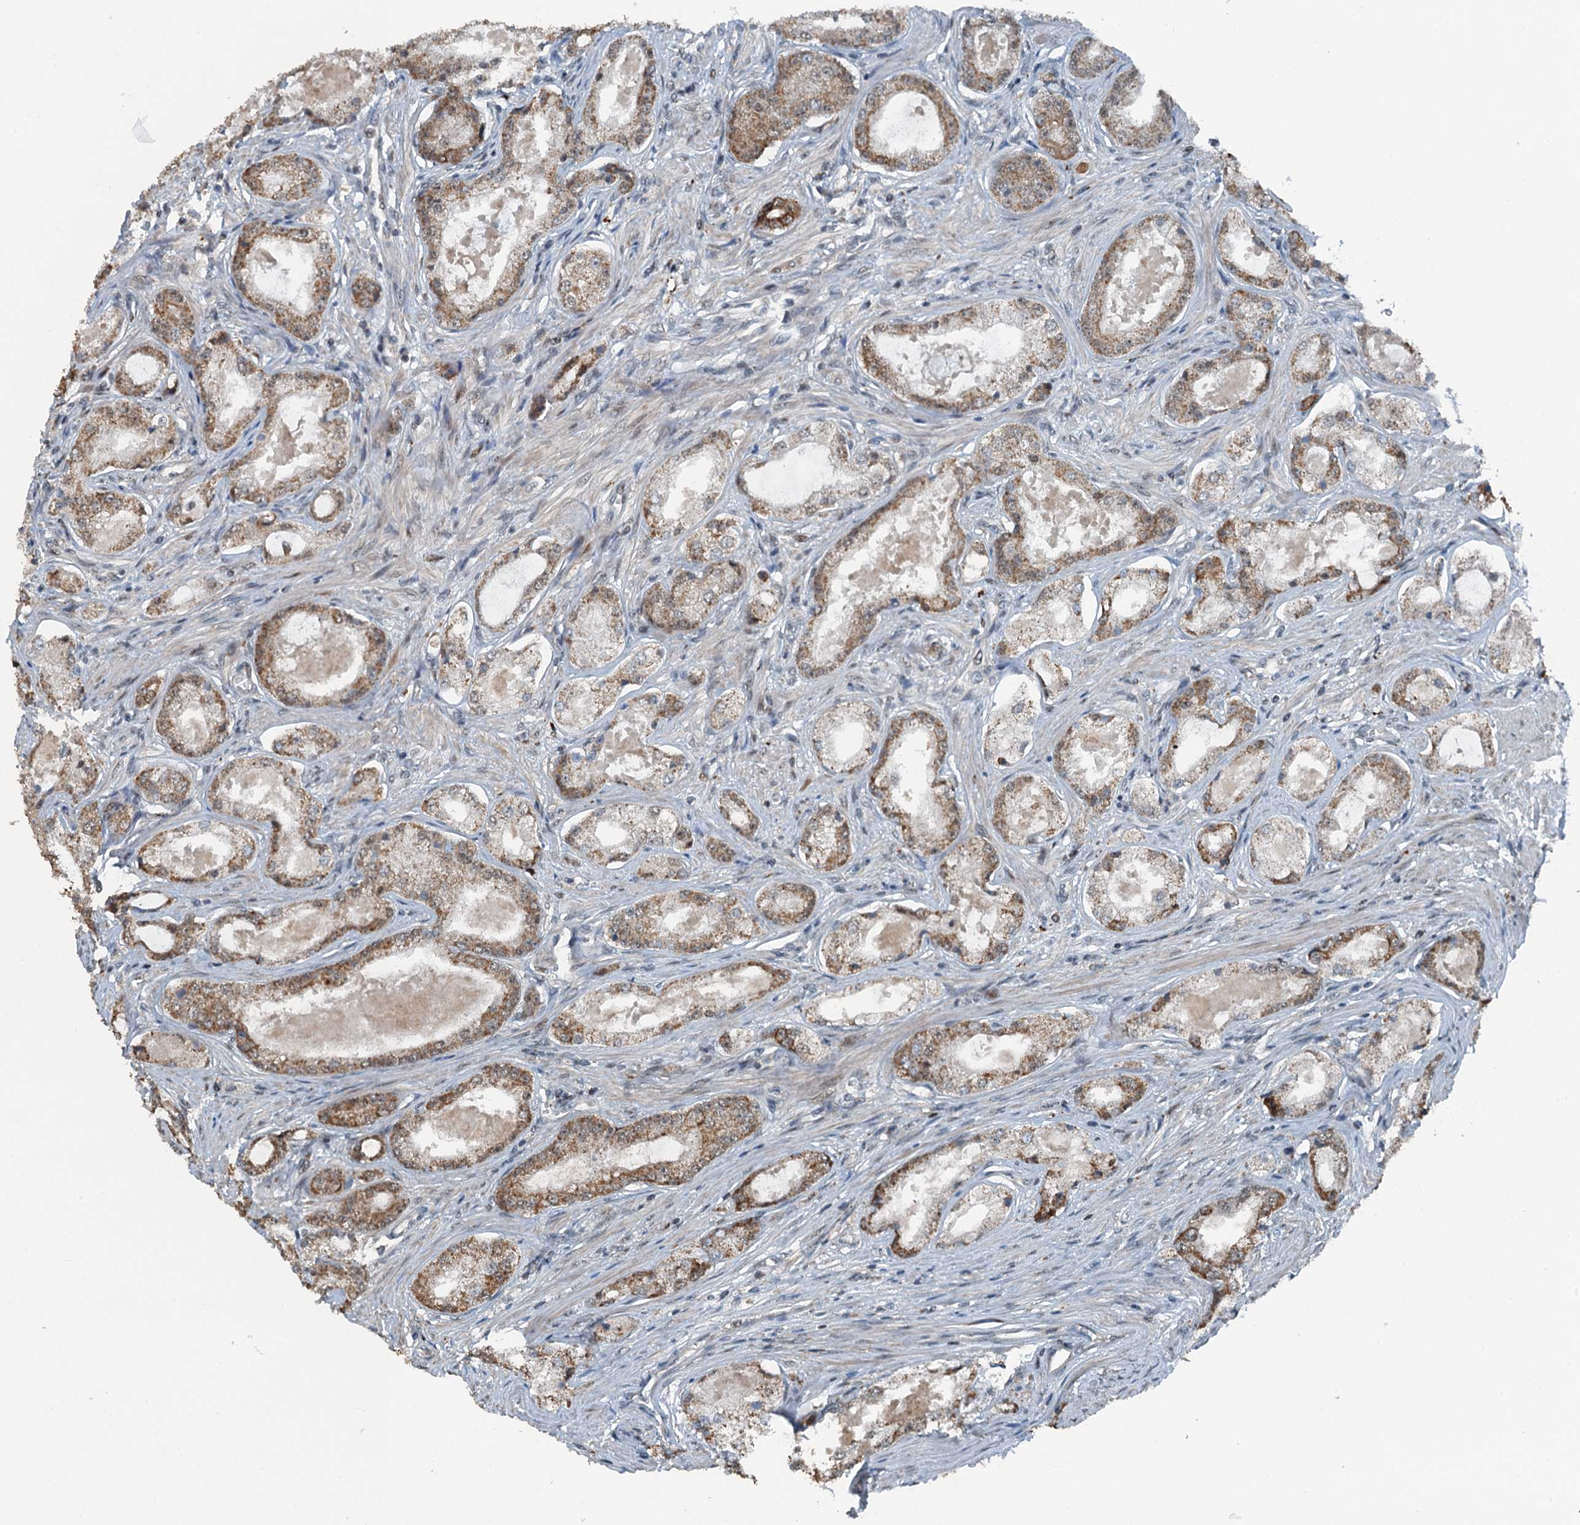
{"staining": {"intensity": "moderate", "quantity": ">75%", "location": "cytoplasmic/membranous"}, "tissue": "prostate cancer", "cell_type": "Tumor cells", "image_type": "cancer", "snomed": [{"axis": "morphology", "description": "Adenocarcinoma, Low grade"}, {"axis": "topography", "description": "Prostate"}], "caption": "Approximately >75% of tumor cells in human prostate cancer exhibit moderate cytoplasmic/membranous protein expression as visualized by brown immunohistochemical staining.", "gene": "BMERB1", "patient": {"sex": "male", "age": 68}}